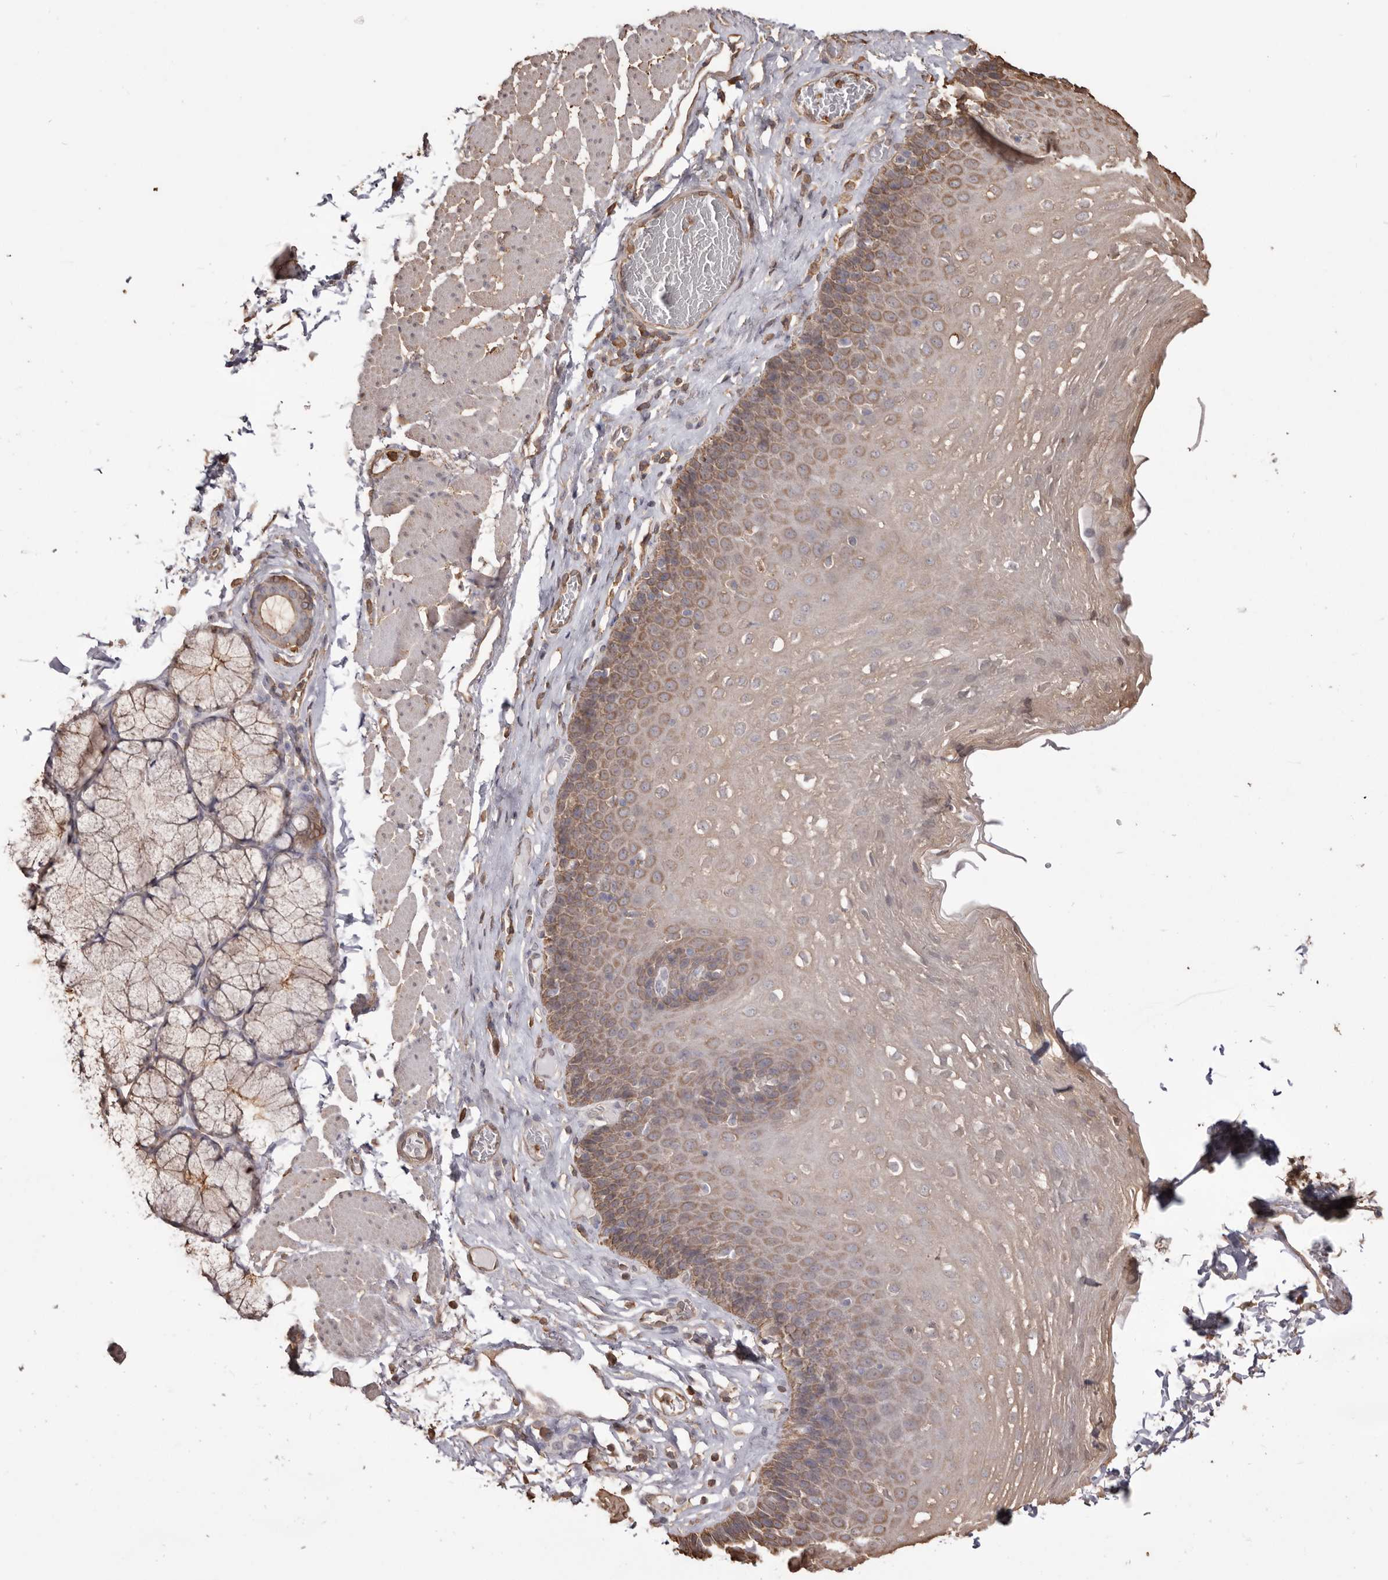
{"staining": {"intensity": "moderate", "quantity": ">75%", "location": "cytoplasmic/membranous"}, "tissue": "esophagus", "cell_type": "Squamous epithelial cells", "image_type": "normal", "snomed": [{"axis": "morphology", "description": "Normal tissue, NOS"}, {"axis": "topography", "description": "Esophagus"}], "caption": "Immunohistochemical staining of normal esophagus reveals moderate cytoplasmic/membranous protein staining in approximately >75% of squamous epithelial cells. (IHC, brightfield microscopy, high magnification).", "gene": "PKM", "patient": {"sex": "female", "age": 66}}